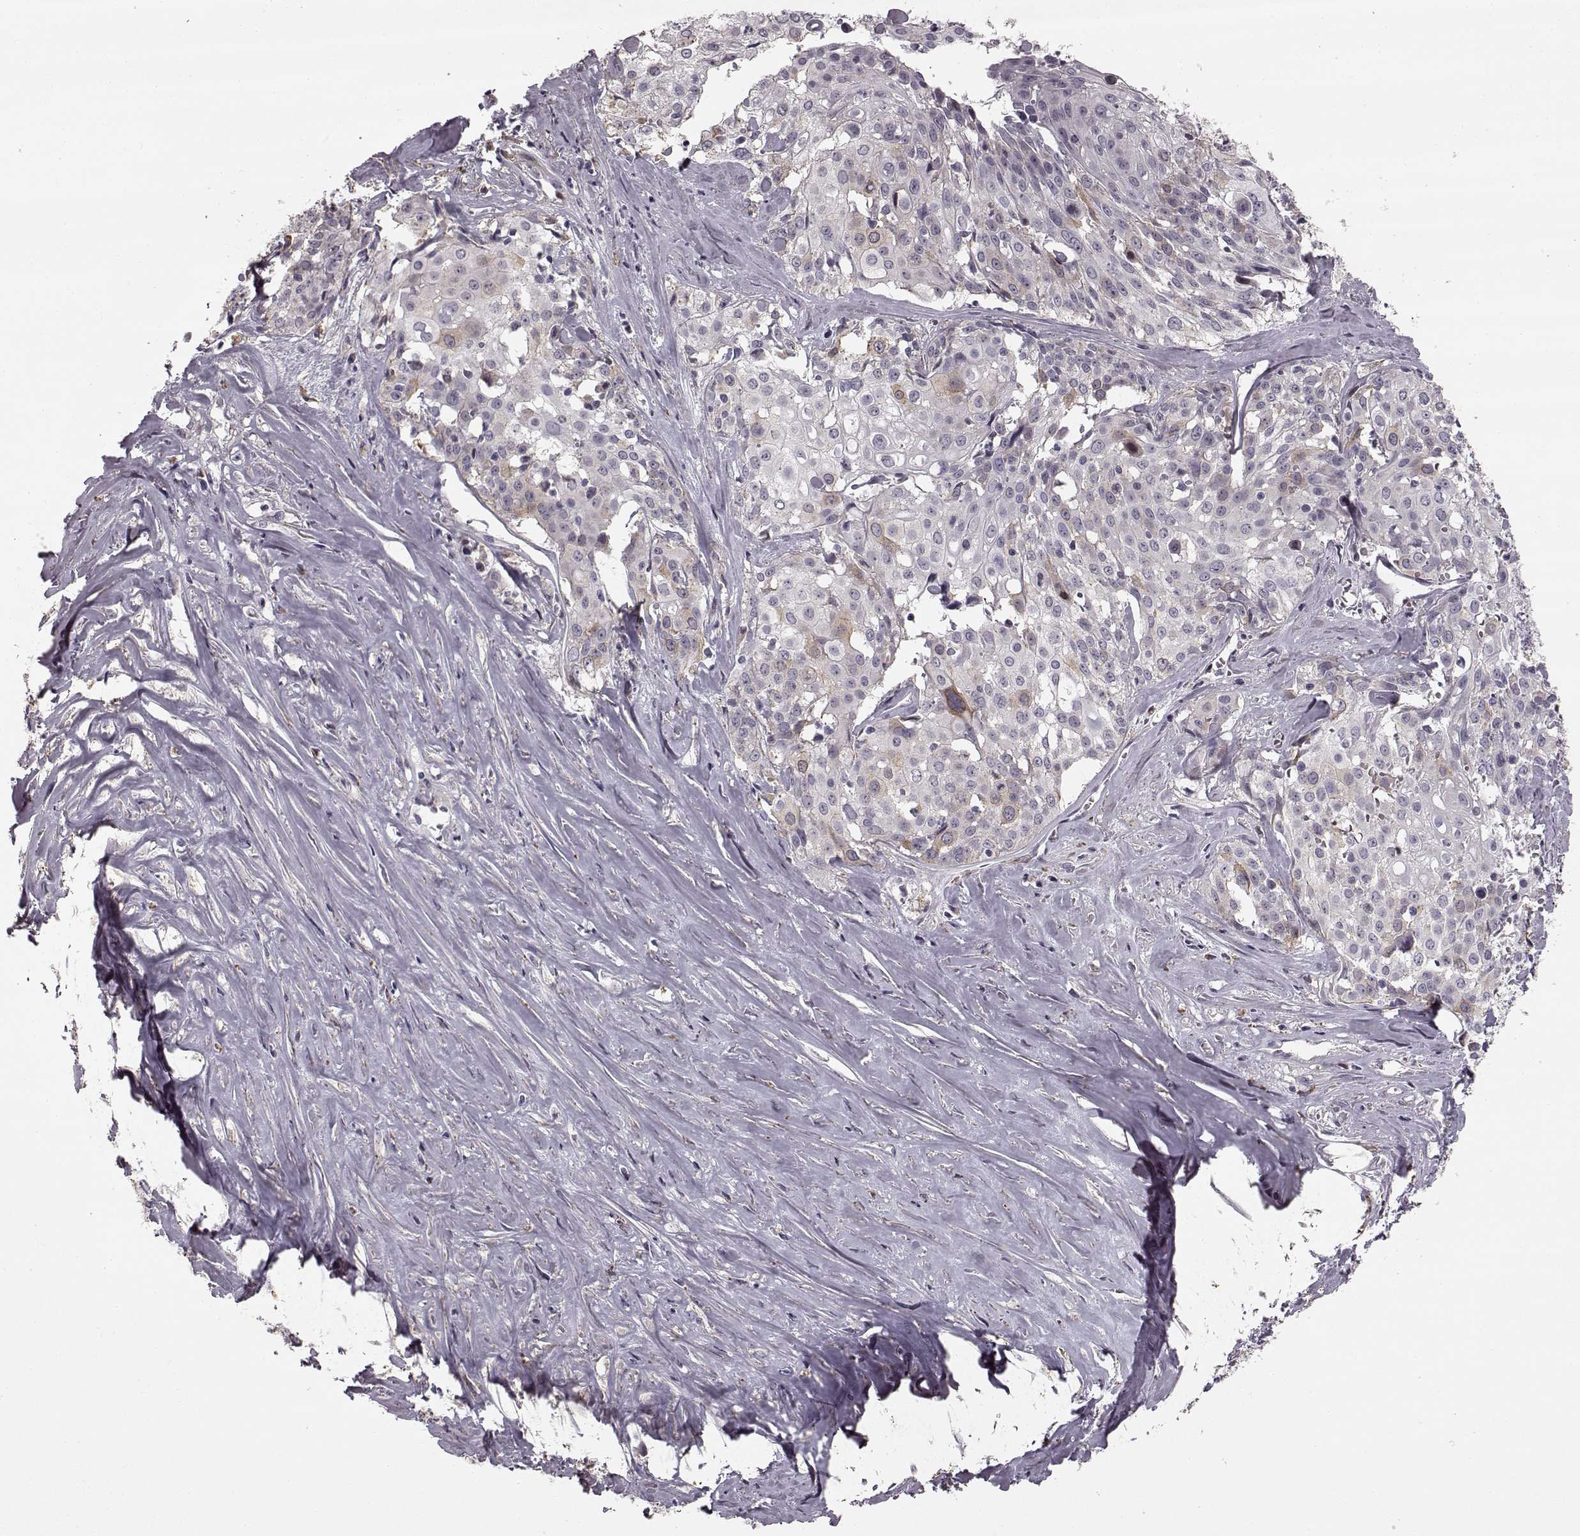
{"staining": {"intensity": "weak", "quantity": "<25%", "location": "cytoplasmic/membranous"}, "tissue": "cervical cancer", "cell_type": "Tumor cells", "image_type": "cancer", "snomed": [{"axis": "morphology", "description": "Squamous cell carcinoma, NOS"}, {"axis": "topography", "description": "Cervix"}], "caption": "The photomicrograph reveals no significant expression in tumor cells of squamous cell carcinoma (cervical).", "gene": "HMMR", "patient": {"sex": "female", "age": 39}}